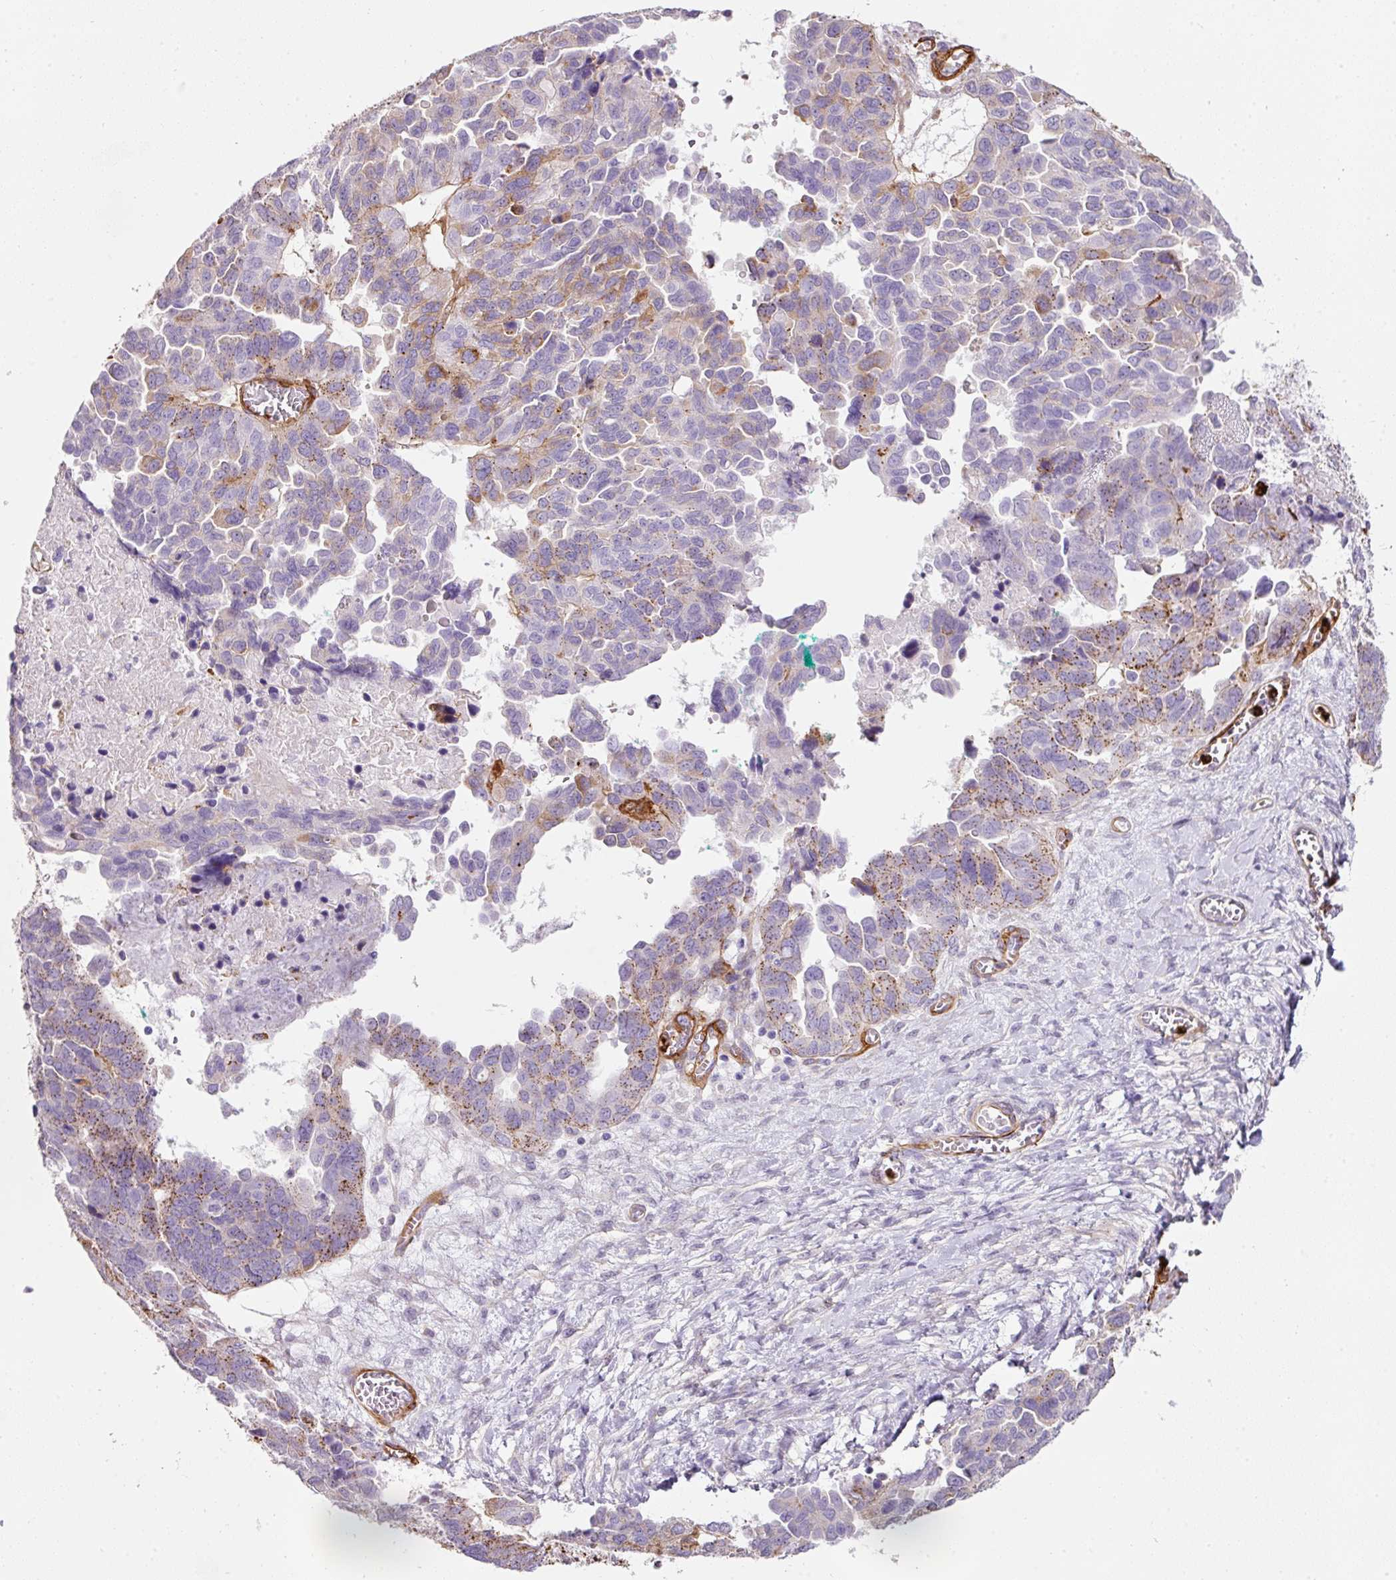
{"staining": {"intensity": "moderate", "quantity": "25%-75%", "location": "cytoplasmic/membranous"}, "tissue": "ovarian cancer", "cell_type": "Tumor cells", "image_type": "cancer", "snomed": [{"axis": "morphology", "description": "Cystadenocarcinoma, serous, NOS"}, {"axis": "topography", "description": "Ovary"}], "caption": "This is an image of immunohistochemistry (IHC) staining of ovarian cancer (serous cystadenocarcinoma), which shows moderate positivity in the cytoplasmic/membranous of tumor cells.", "gene": "LOXL4", "patient": {"sex": "female", "age": 64}}